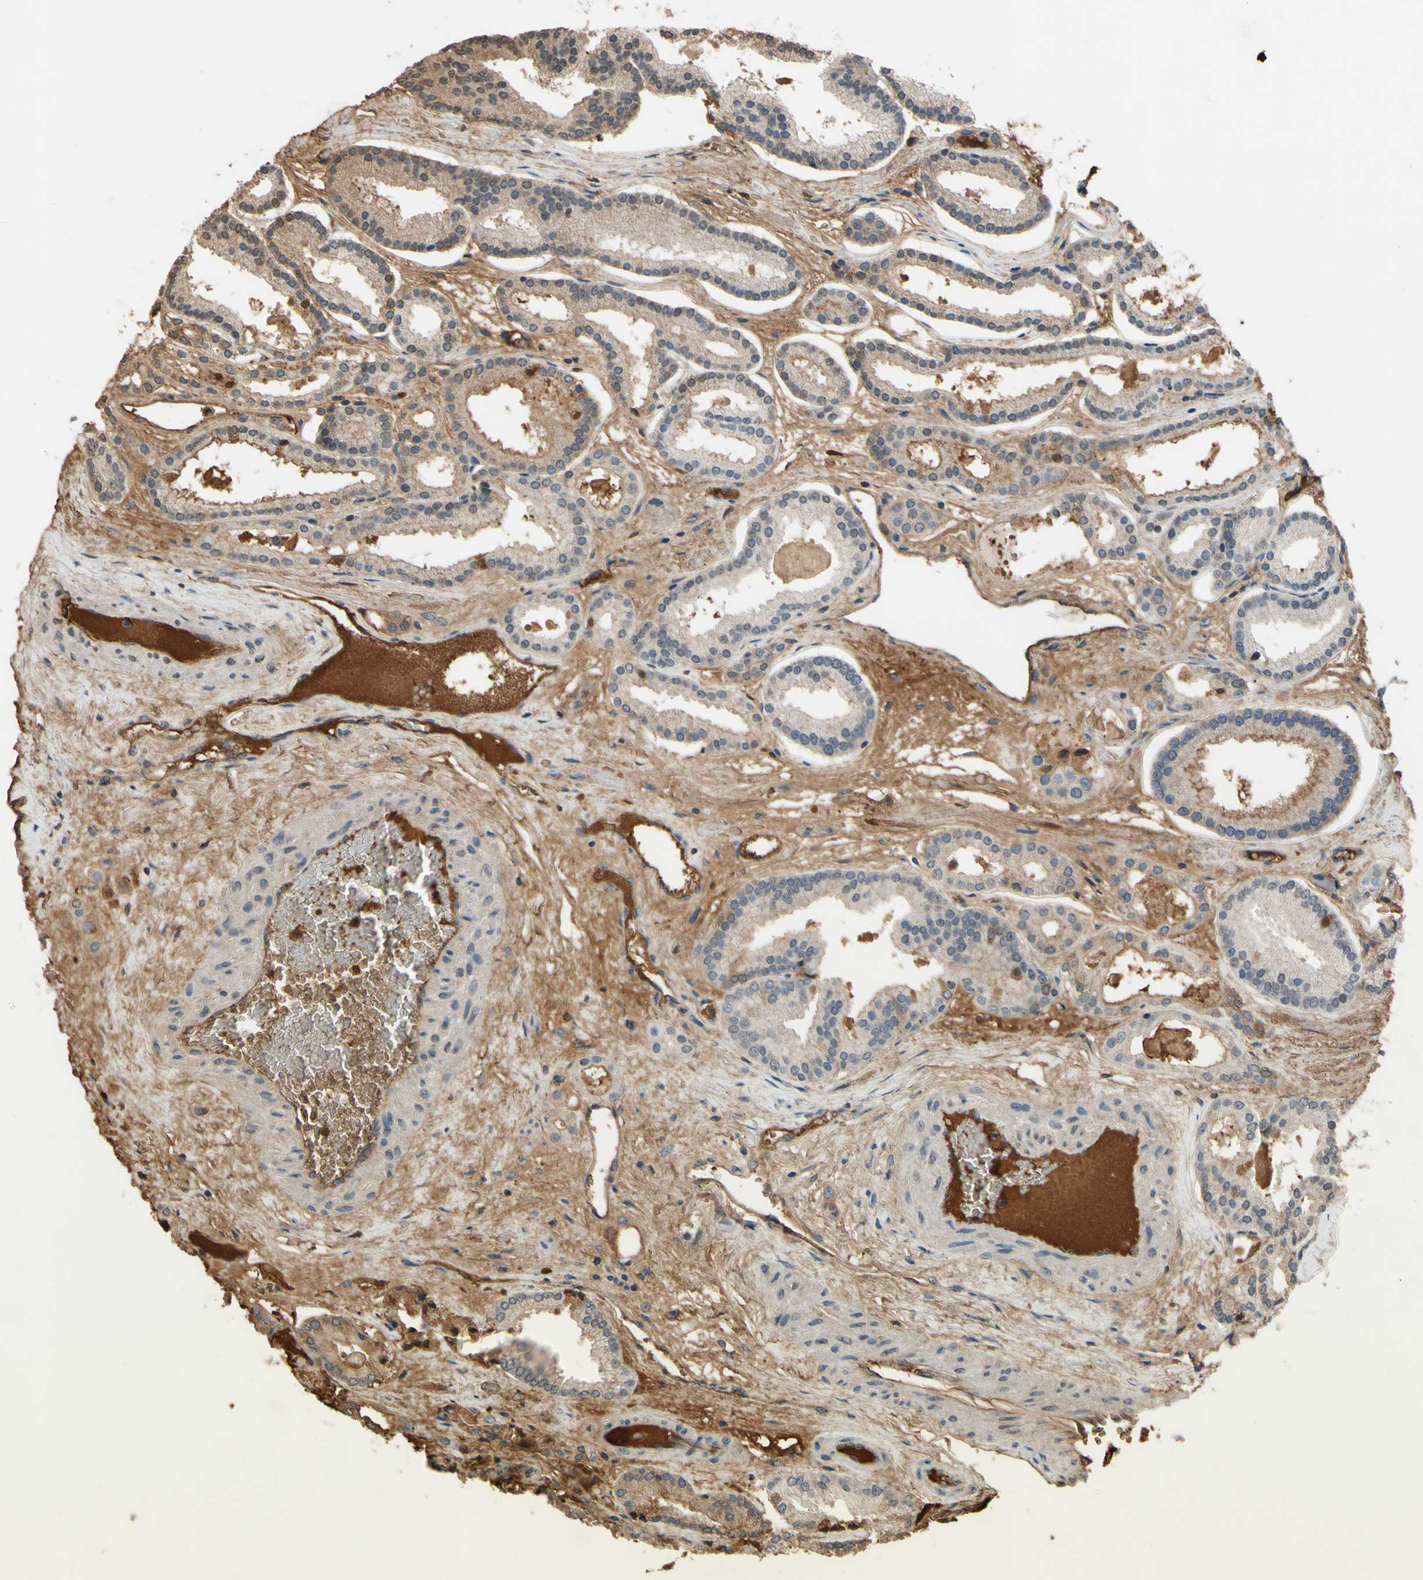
{"staining": {"intensity": "moderate", "quantity": "25%-75%", "location": "cytoplasmic/membranous"}, "tissue": "prostate cancer", "cell_type": "Tumor cells", "image_type": "cancer", "snomed": [{"axis": "morphology", "description": "Adenocarcinoma, Low grade"}, {"axis": "topography", "description": "Prostate"}], "caption": "Immunohistochemistry of human low-grade adenocarcinoma (prostate) shows medium levels of moderate cytoplasmic/membranous staining in about 25%-75% of tumor cells.", "gene": "TIMP2", "patient": {"sex": "male", "age": 59}}